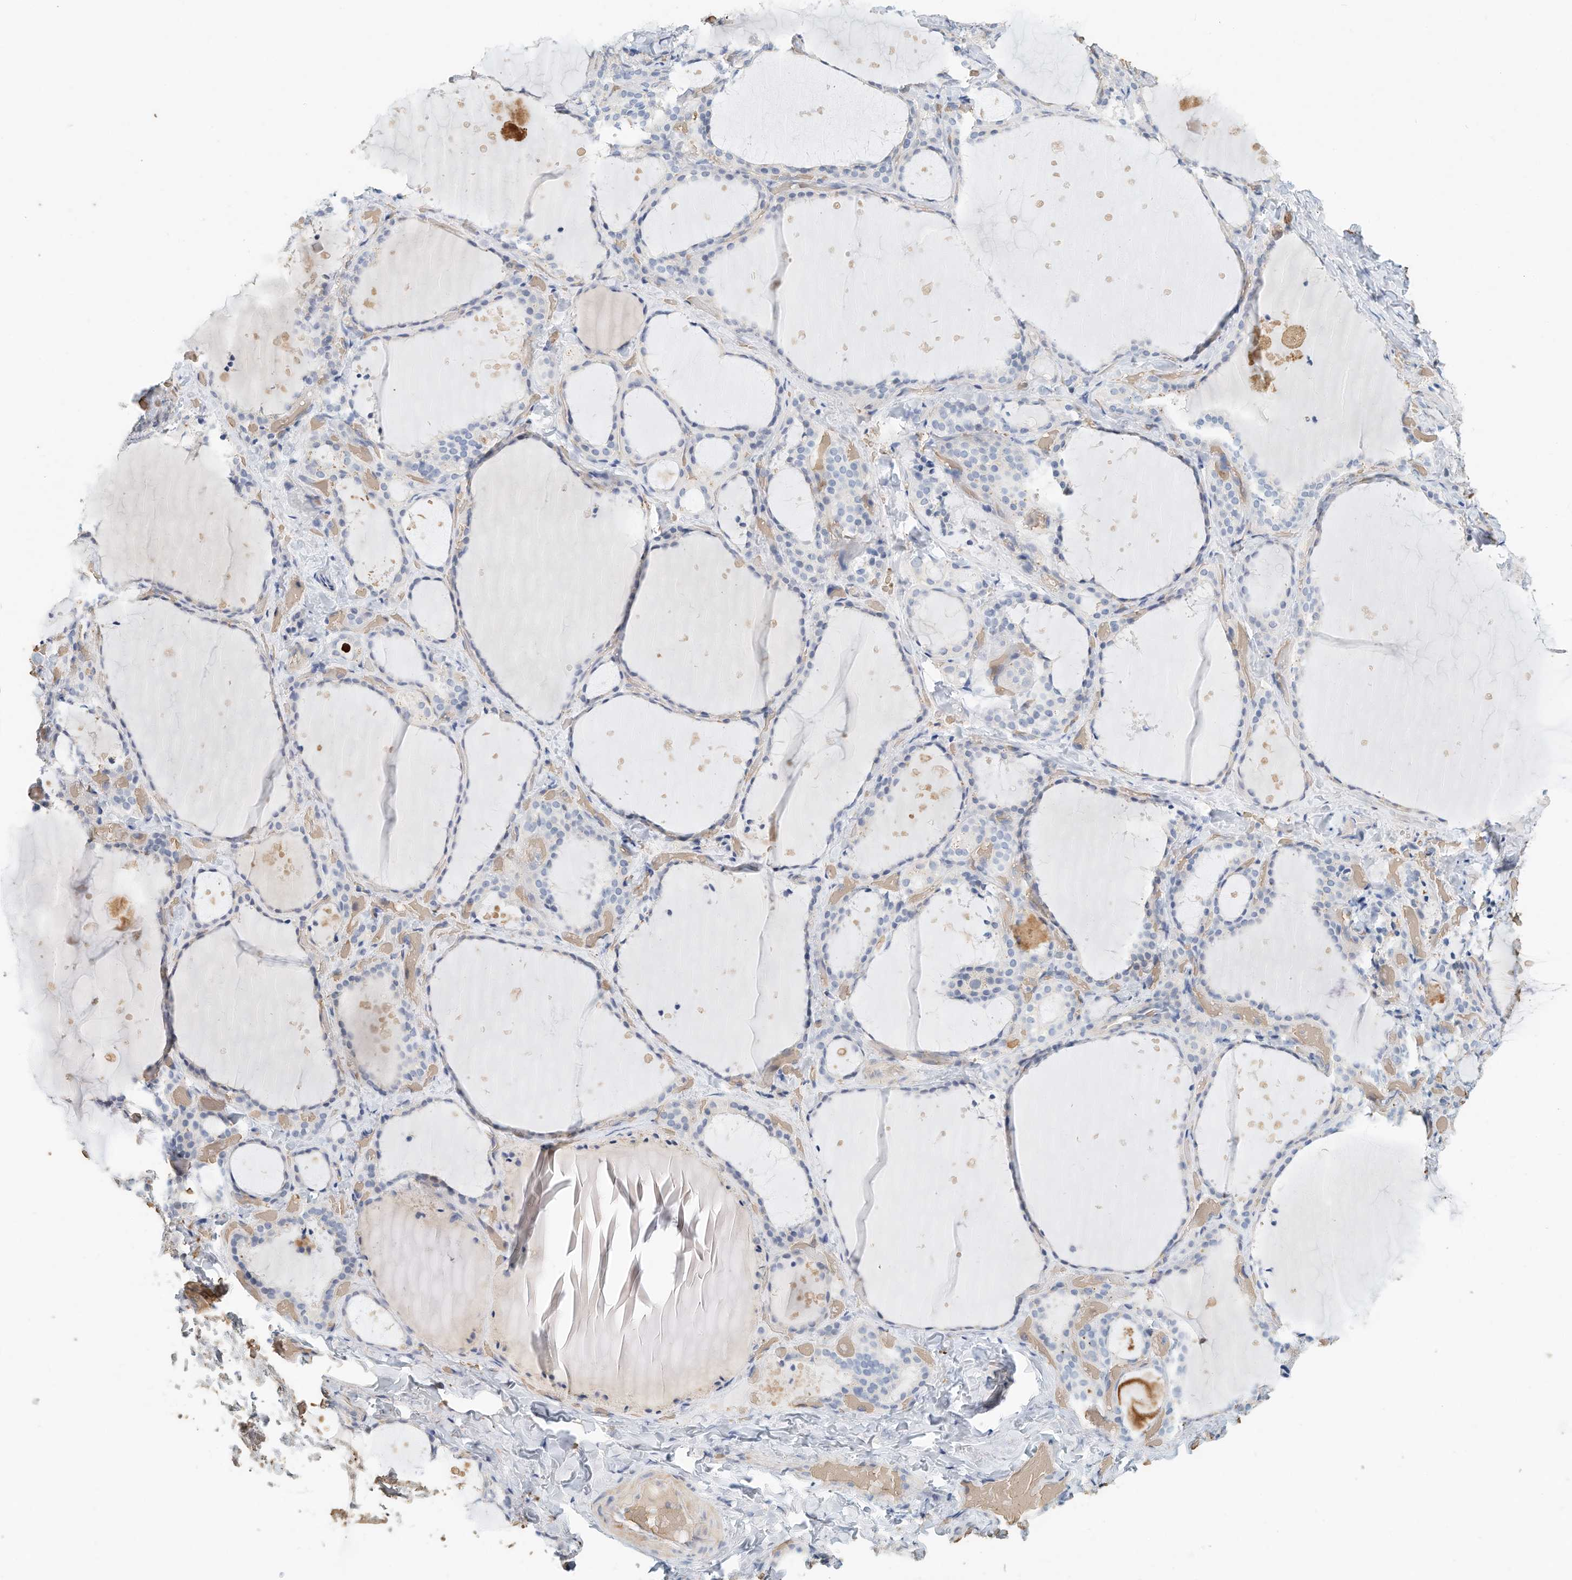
{"staining": {"intensity": "negative", "quantity": "none", "location": "none"}, "tissue": "thyroid gland", "cell_type": "Glandular cells", "image_type": "normal", "snomed": [{"axis": "morphology", "description": "Normal tissue, NOS"}, {"axis": "topography", "description": "Thyroid gland"}], "caption": "IHC of unremarkable thyroid gland demonstrates no positivity in glandular cells. (DAB immunohistochemistry visualized using brightfield microscopy, high magnification).", "gene": "RCAN3", "patient": {"sex": "female", "age": 44}}